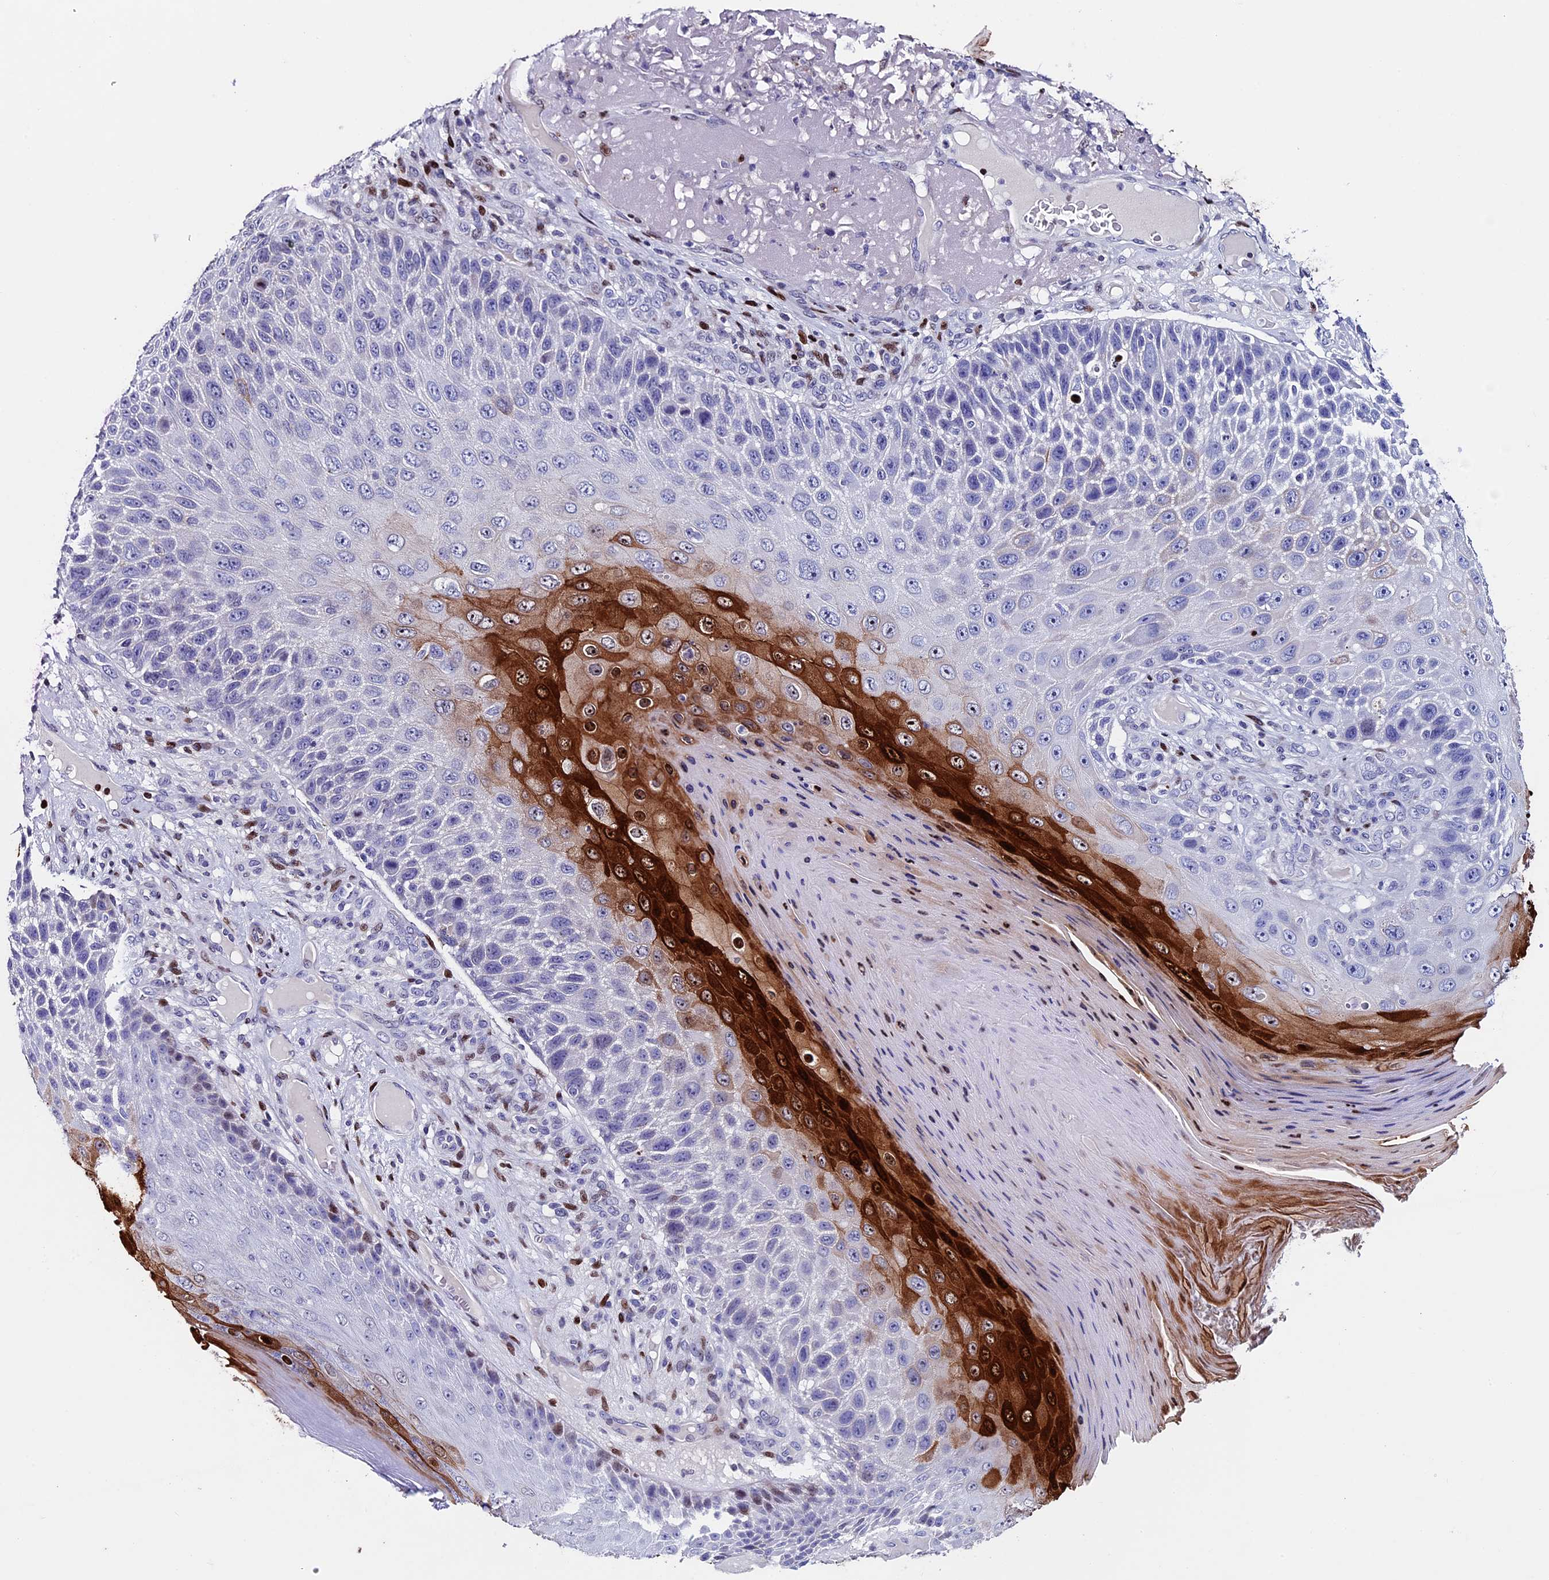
{"staining": {"intensity": "strong", "quantity": "25%-75%", "location": "cytoplasmic/membranous,nuclear"}, "tissue": "skin cancer", "cell_type": "Tumor cells", "image_type": "cancer", "snomed": [{"axis": "morphology", "description": "Squamous cell carcinoma, NOS"}, {"axis": "topography", "description": "Skin"}], "caption": "Protein staining of skin cancer (squamous cell carcinoma) tissue reveals strong cytoplasmic/membranous and nuclear positivity in about 25%-75% of tumor cells.", "gene": "BTBD3", "patient": {"sex": "female", "age": 88}}